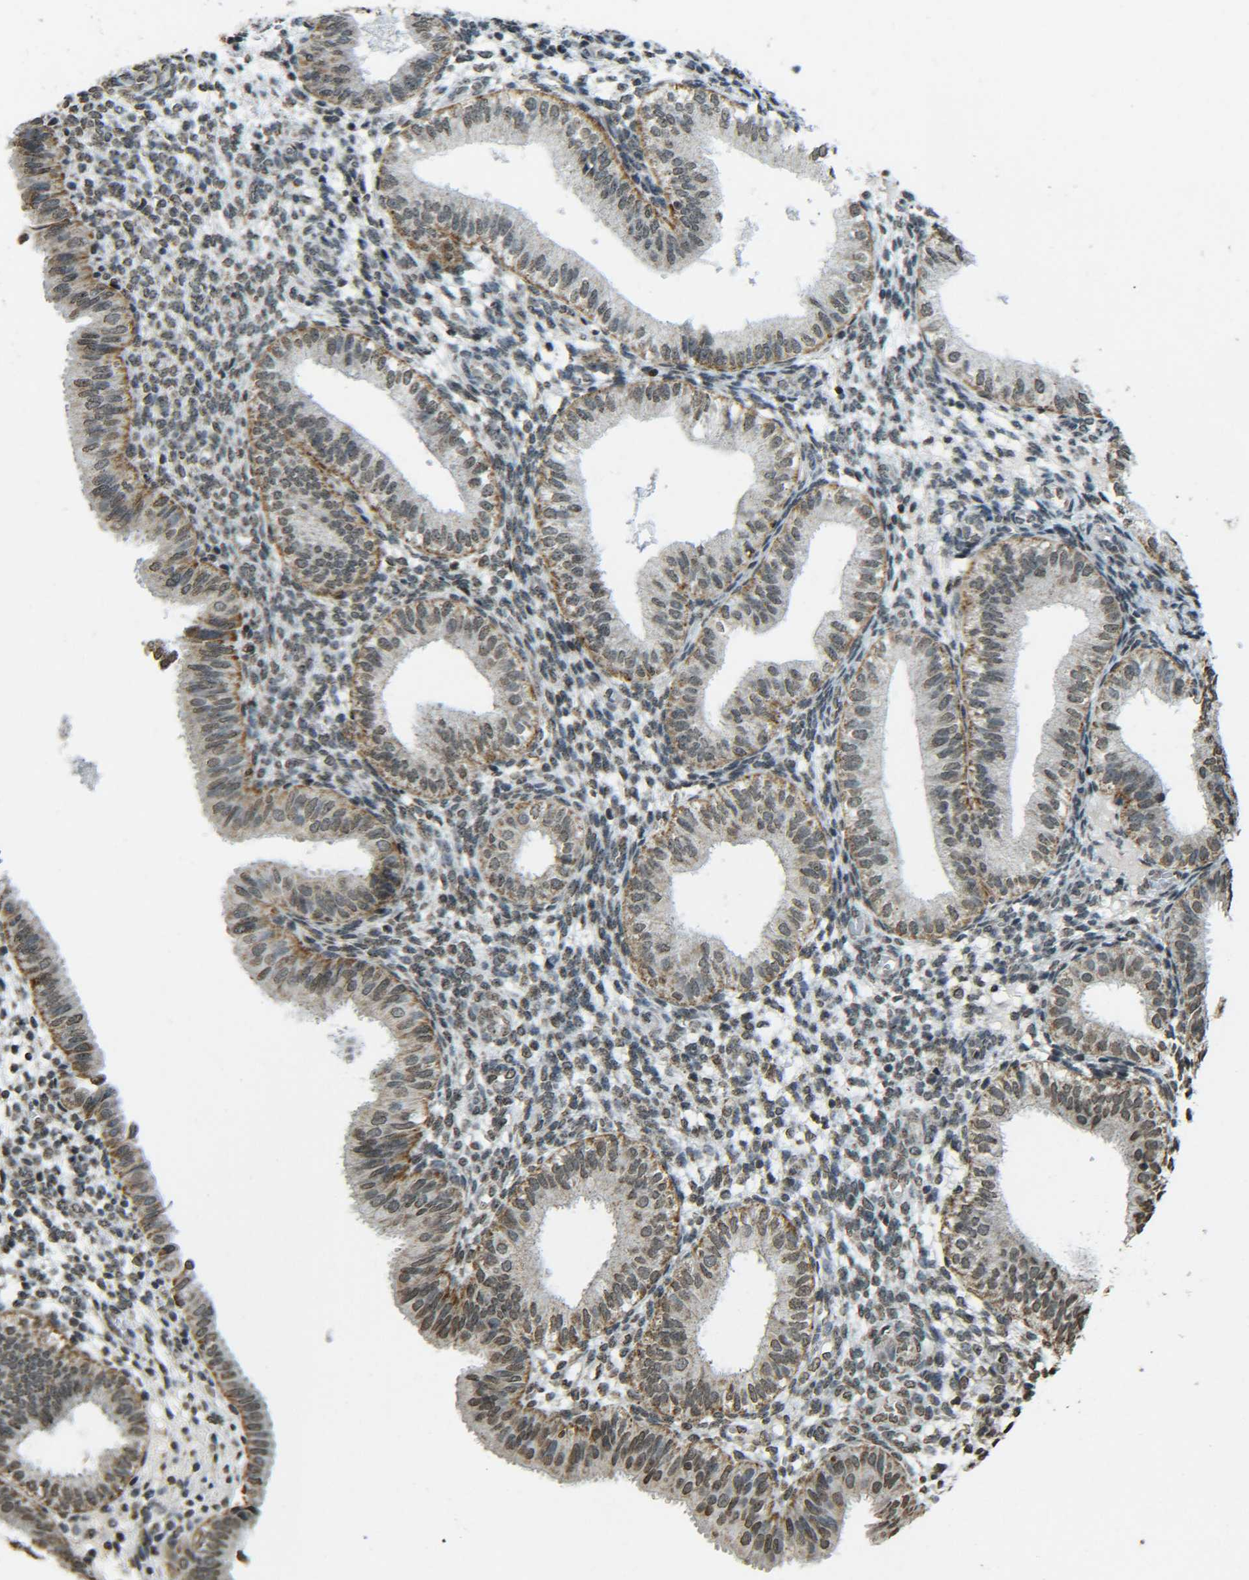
{"staining": {"intensity": "strong", "quantity": "25%-75%", "location": "nuclear"}, "tissue": "endometrium", "cell_type": "Cells in endometrial stroma", "image_type": "normal", "snomed": [{"axis": "morphology", "description": "Normal tissue, NOS"}, {"axis": "topography", "description": "Endometrium"}], "caption": "High-power microscopy captured an immunohistochemistry histopathology image of normal endometrium, revealing strong nuclear expression in approximately 25%-75% of cells in endometrial stroma.", "gene": "NEUROG2", "patient": {"sex": "female", "age": 39}}